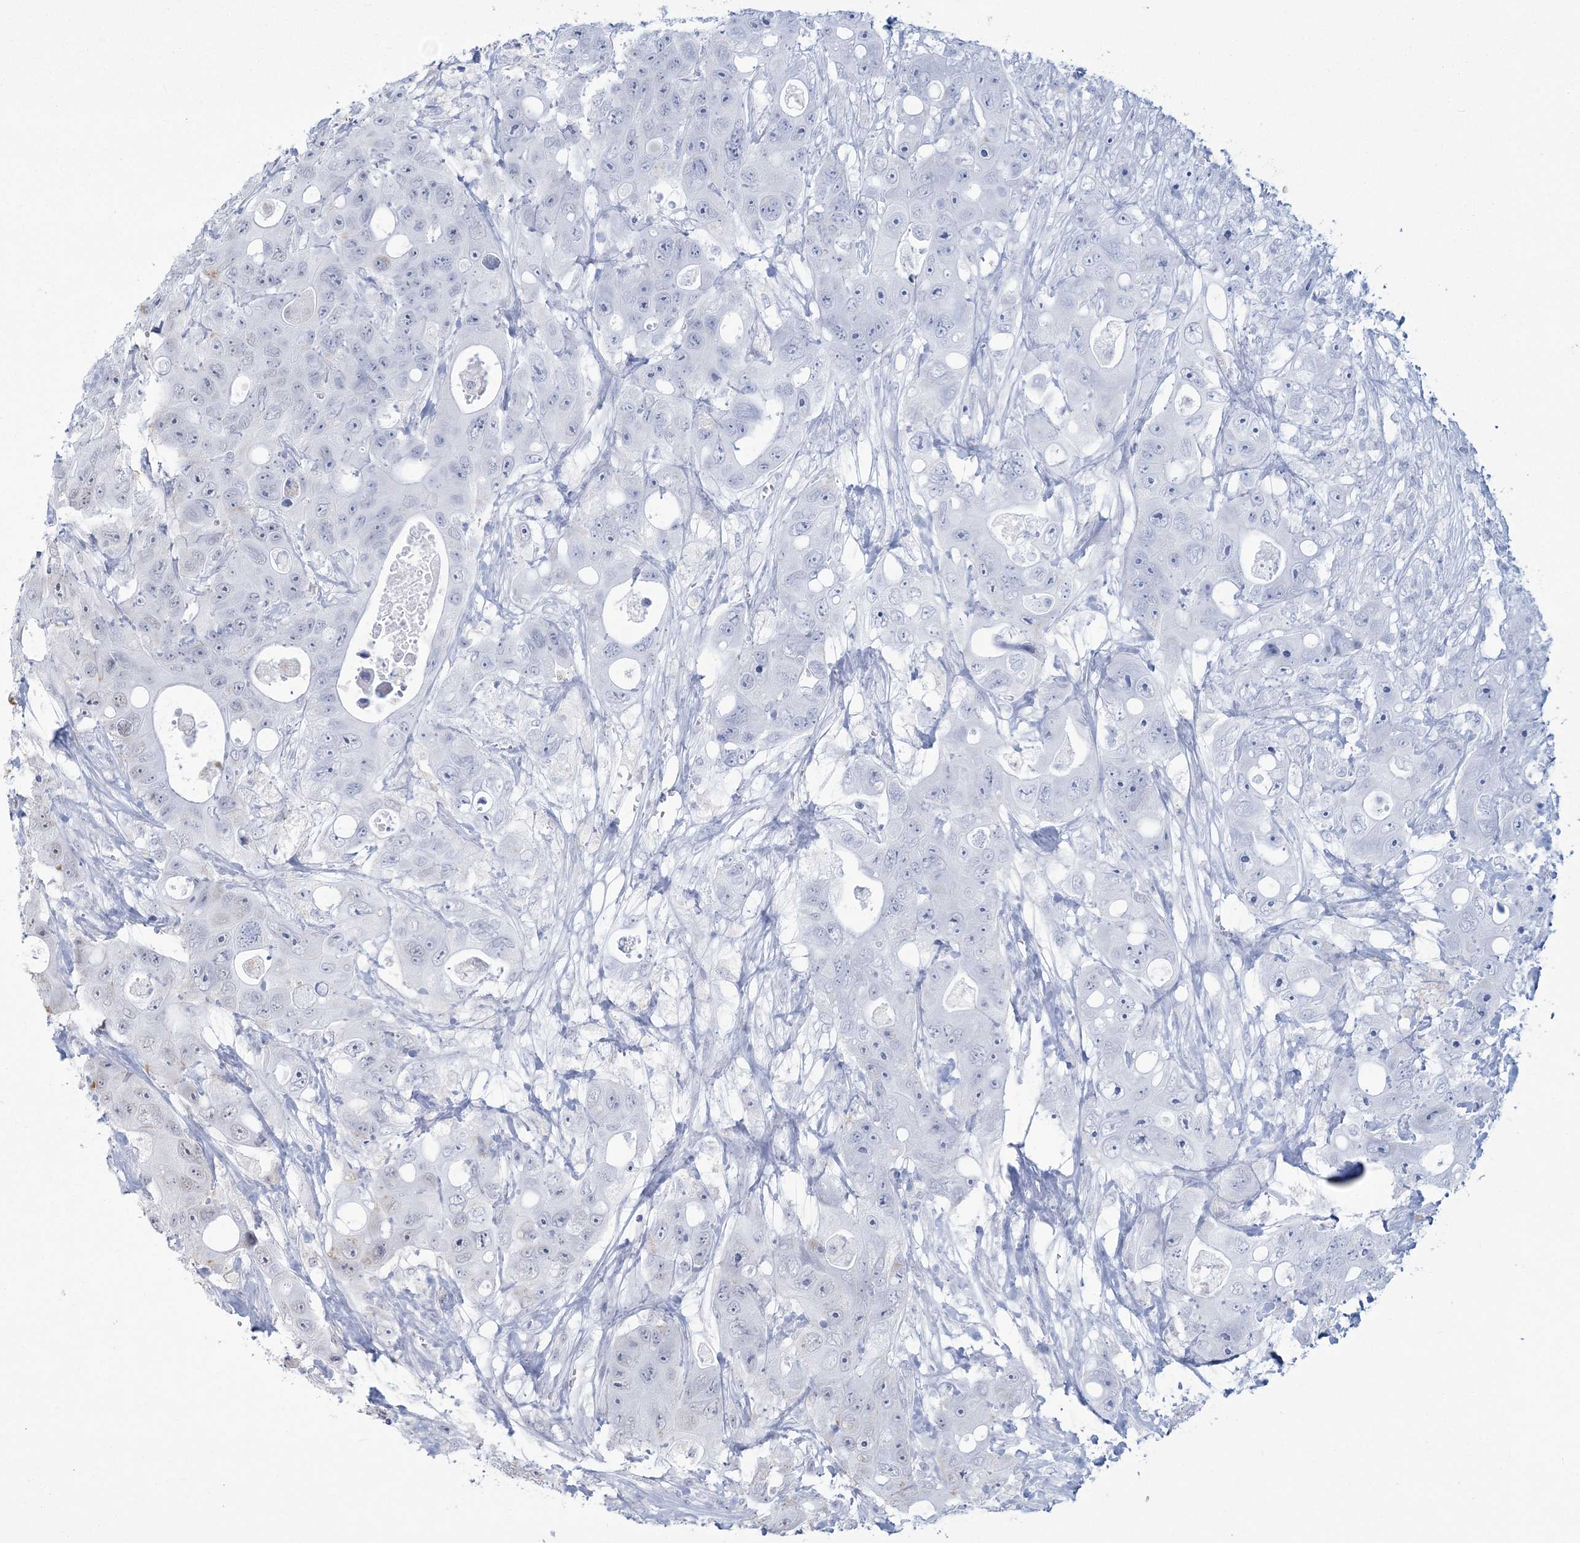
{"staining": {"intensity": "moderate", "quantity": "25%-75%", "location": "nuclear"}, "tissue": "colorectal cancer", "cell_type": "Tumor cells", "image_type": "cancer", "snomed": [{"axis": "morphology", "description": "Adenocarcinoma, NOS"}, {"axis": "topography", "description": "Colon"}], "caption": "Protein expression by immunohistochemistry shows moderate nuclear staining in about 25%-75% of tumor cells in adenocarcinoma (colorectal). Nuclei are stained in blue.", "gene": "RBM17", "patient": {"sex": "female", "age": 46}}